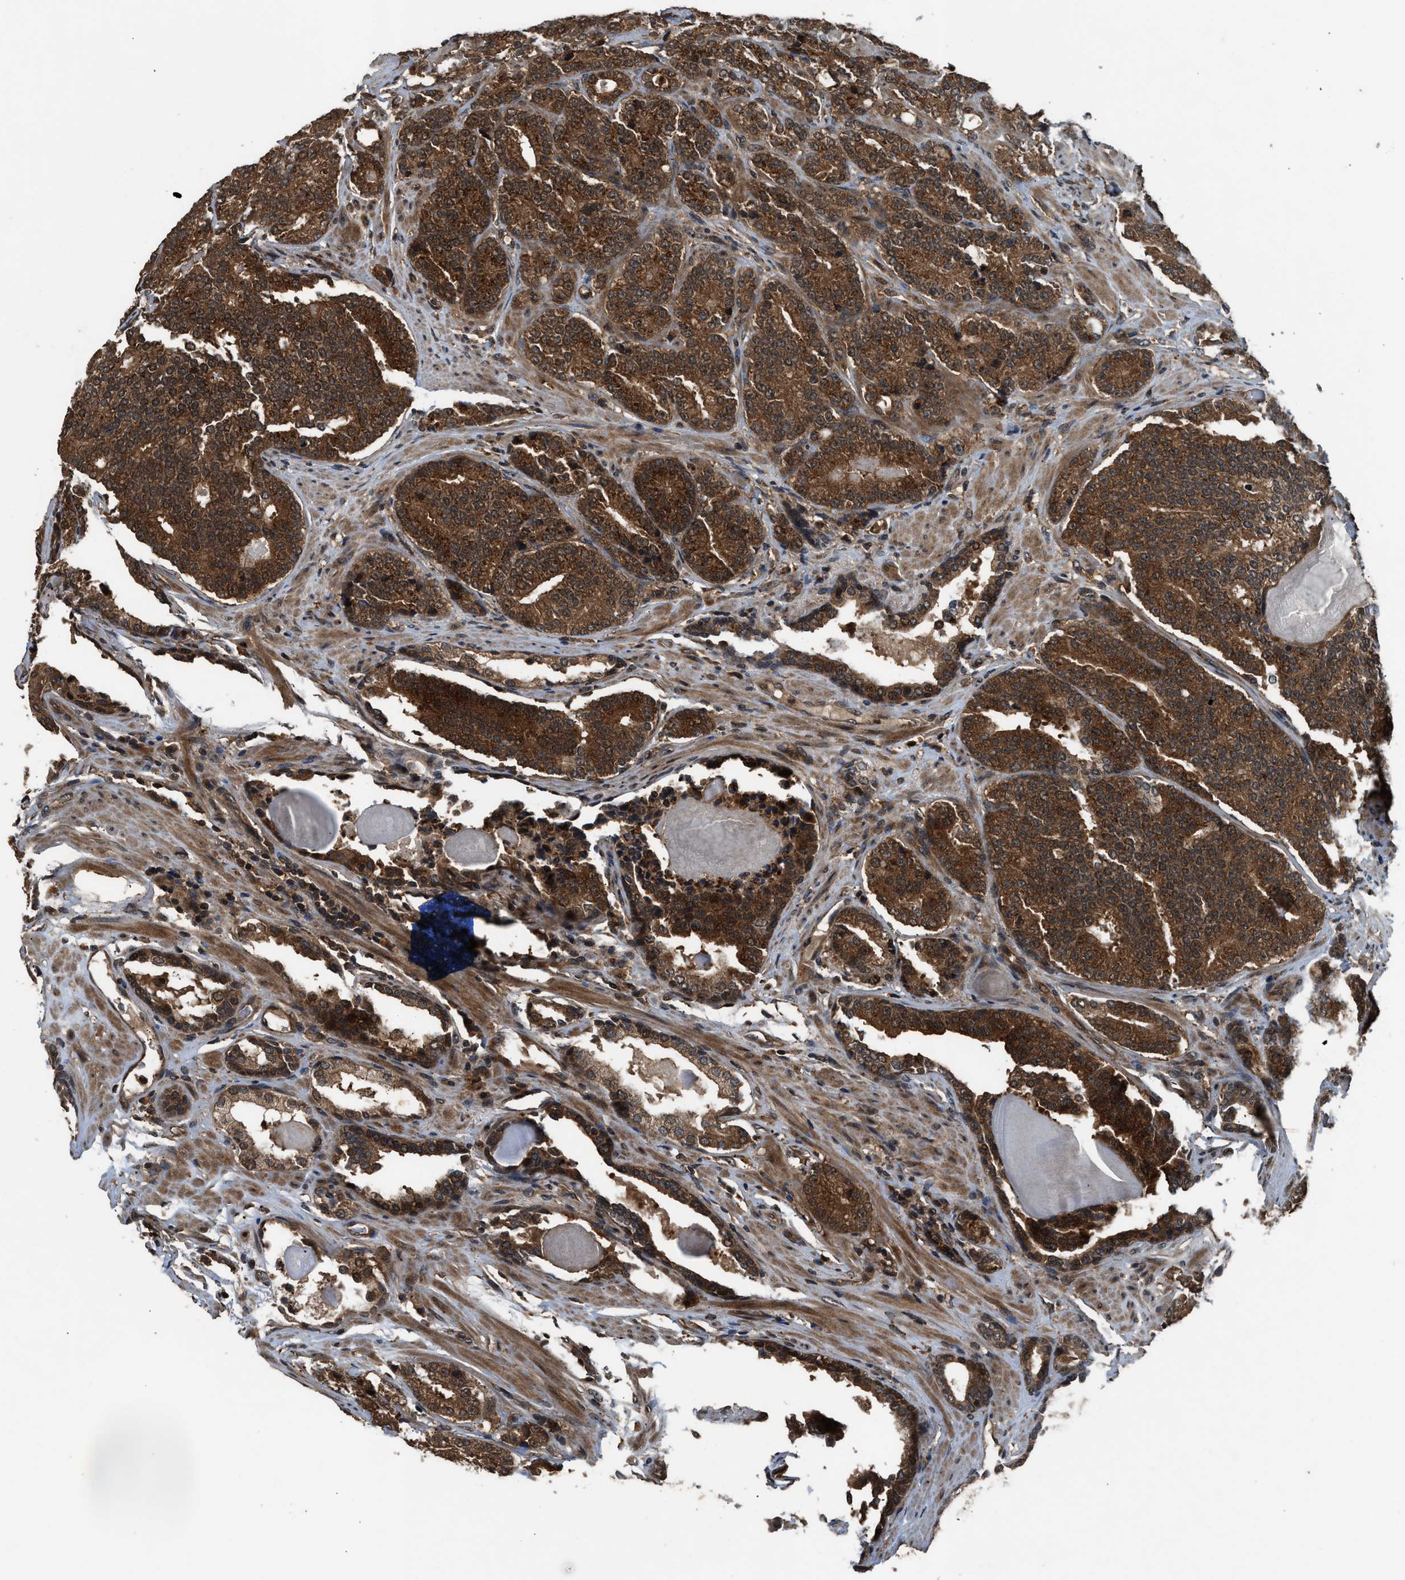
{"staining": {"intensity": "strong", "quantity": ">75%", "location": "cytoplasmic/membranous"}, "tissue": "prostate cancer", "cell_type": "Tumor cells", "image_type": "cancer", "snomed": [{"axis": "morphology", "description": "Adenocarcinoma, High grade"}, {"axis": "topography", "description": "Prostate"}], "caption": "High-power microscopy captured an immunohistochemistry image of high-grade adenocarcinoma (prostate), revealing strong cytoplasmic/membranous staining in about >75% of tumor cells.", "gene": "RPS6KB1", "patient": {"sex": "male", "age": 61}}